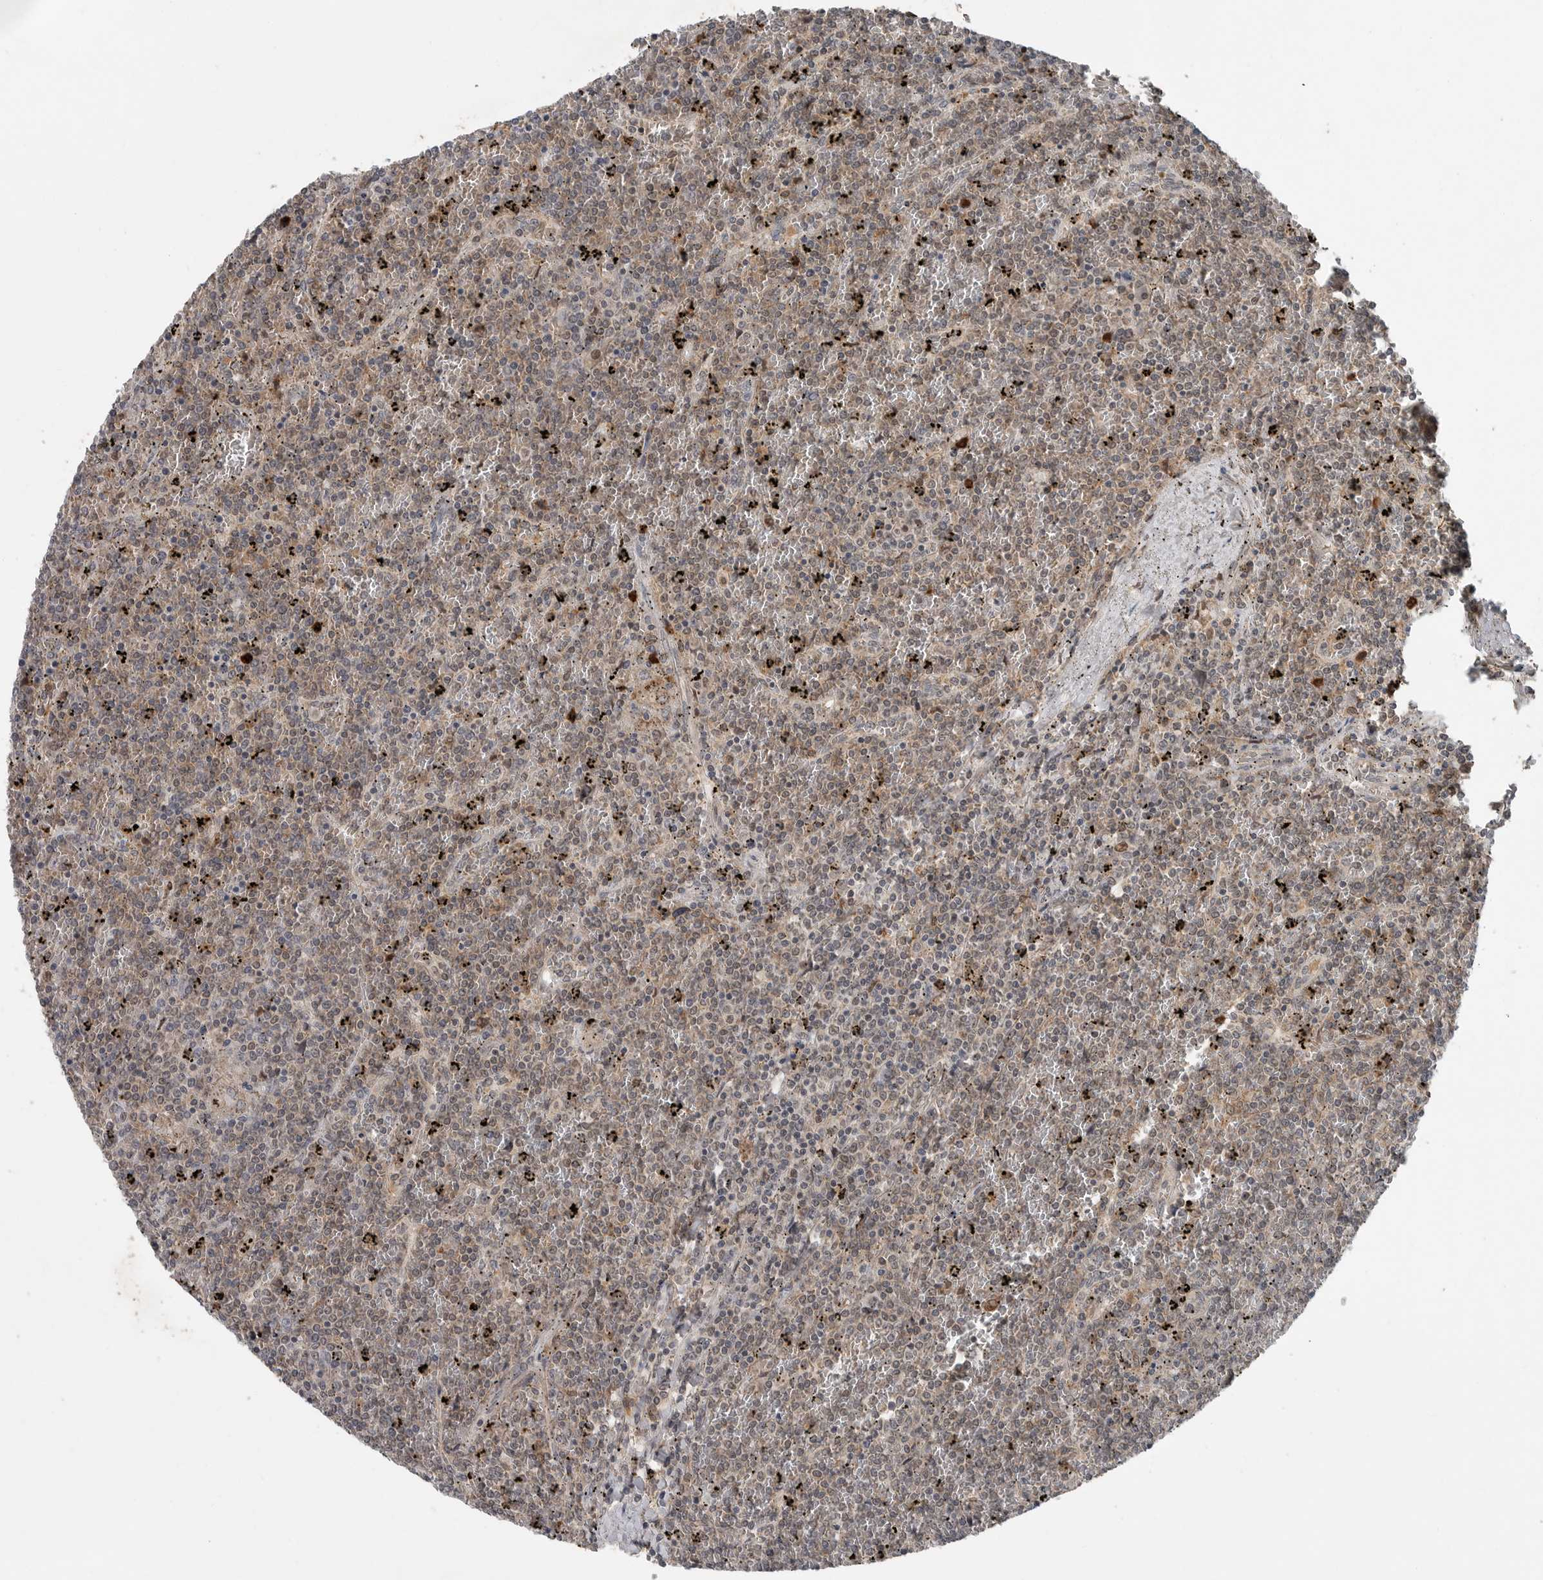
{"staining": {"intensity": "weak", "quantity": "25%-75%", "location": "cytoplasmic/membranous"}, "tissue": "lymphoma", "cell_type": "Tumor cells", "image_type": "cancer", "snomed": [{"axis": "morphology", "description": "Malignant lymphoma, non-Hodgkin's type, Low grade"}, {"axis": "topography", "description": "Spleen"}], "caption": "A histopathology image showing weak cytoplasmic/membranous positivity in about 25%-75% of tumor cells in low-grade malignant lymphoma, non-Hodgkin's type, as visualized by brown immunohistochemical staining.", "gene": "SCP2", "patient": {"sex": "female", "age": 19}}